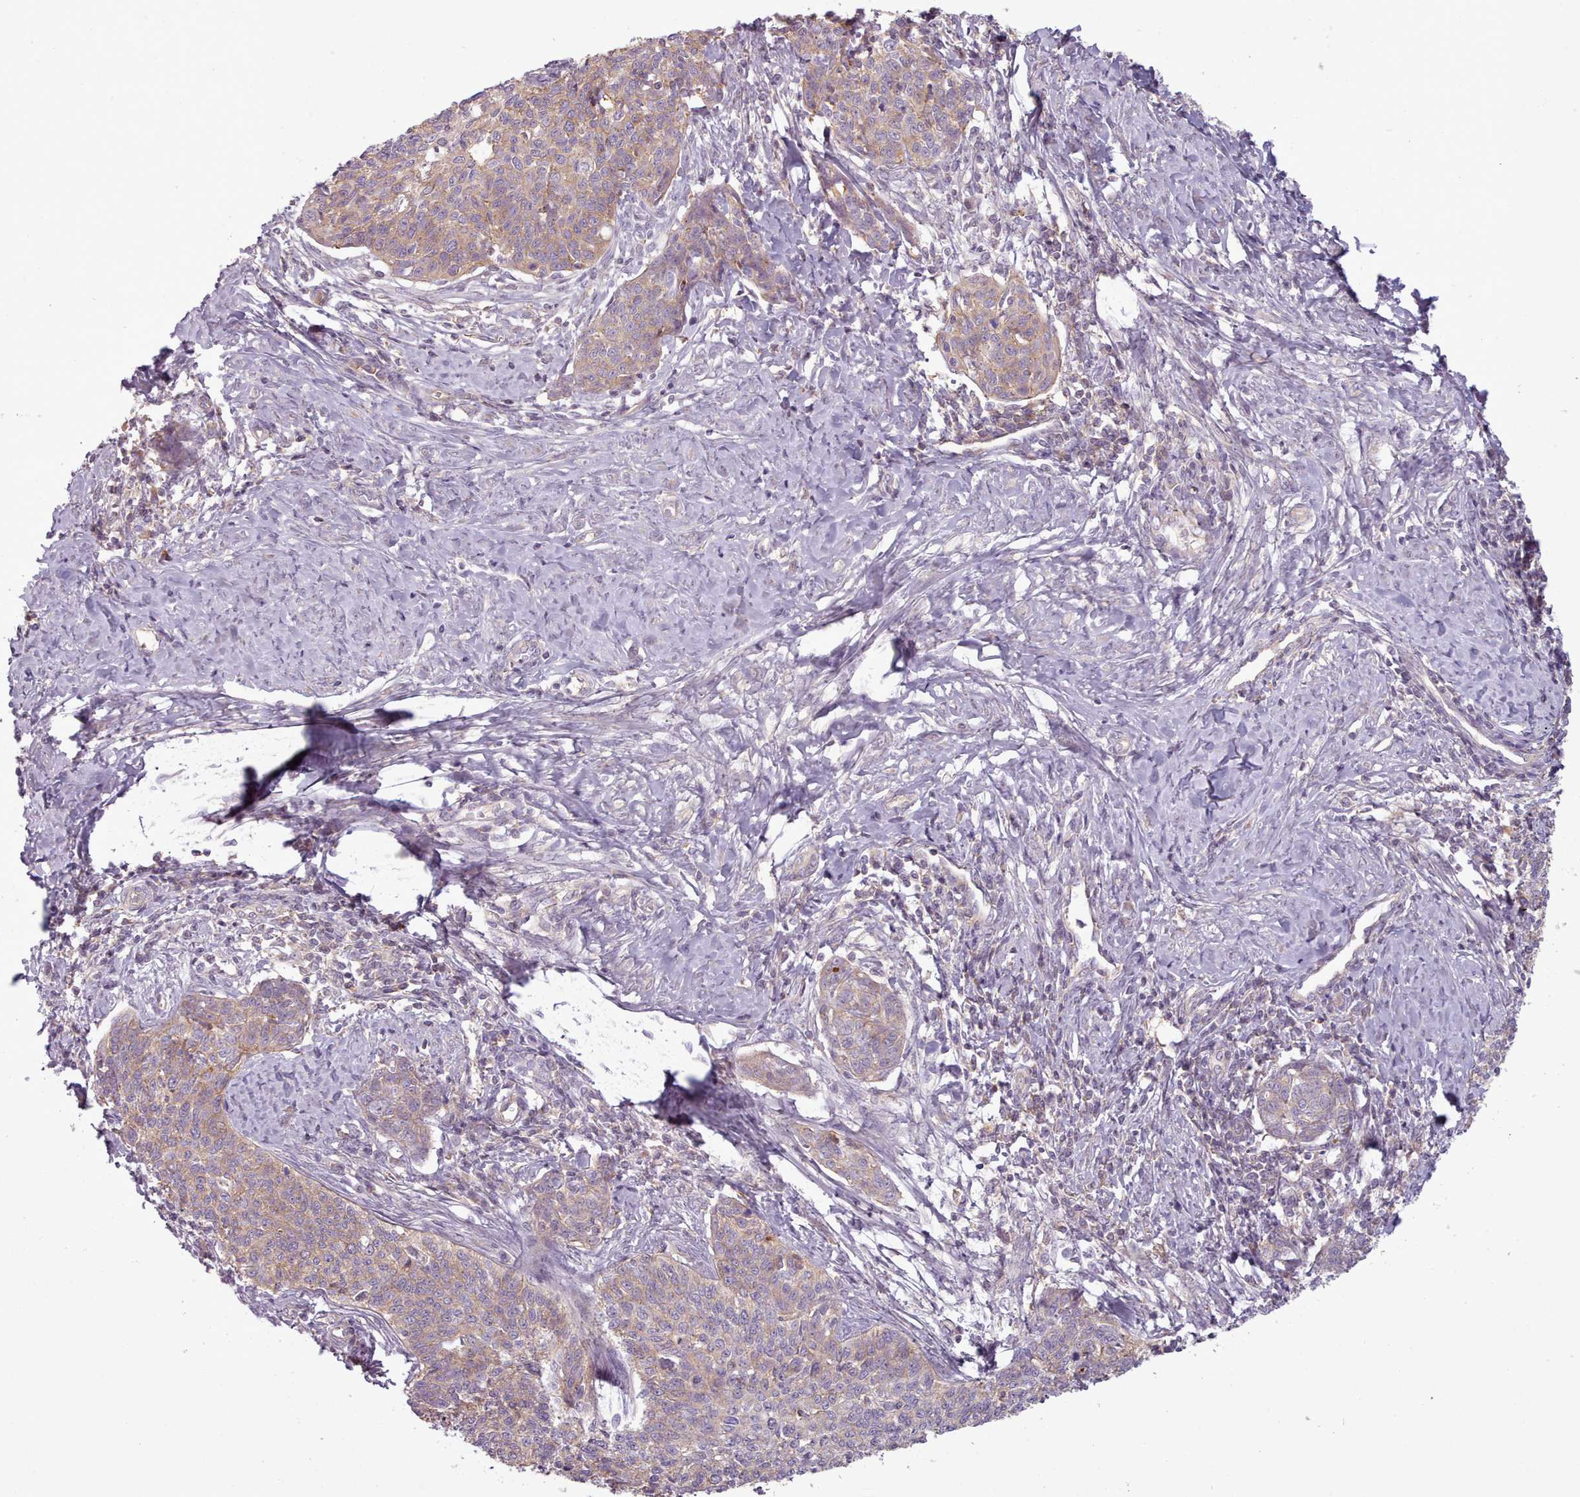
{"staining": {"intensity": "moderate", "quantity": "25%-75%", "location": "cytoplasmic/membranous"}, "tissue": "cervical cancer", "cell_type": "Tumor cells", "image_type": "cancer", "snomed": [{"axis": "morphology", "description": "Squamous cell carcinoma, NOS"}, {"axis": "topography", "description": "Cervix"}], "caption": "Tumor cells exhibit medium levels of moderate cytoplasmic/membranous staining in about 25%-75% of cells in human cervical squamous cell carcinoma.", "gene": "NT5DC2", "patient": {"sex": "female", "age": 39}}